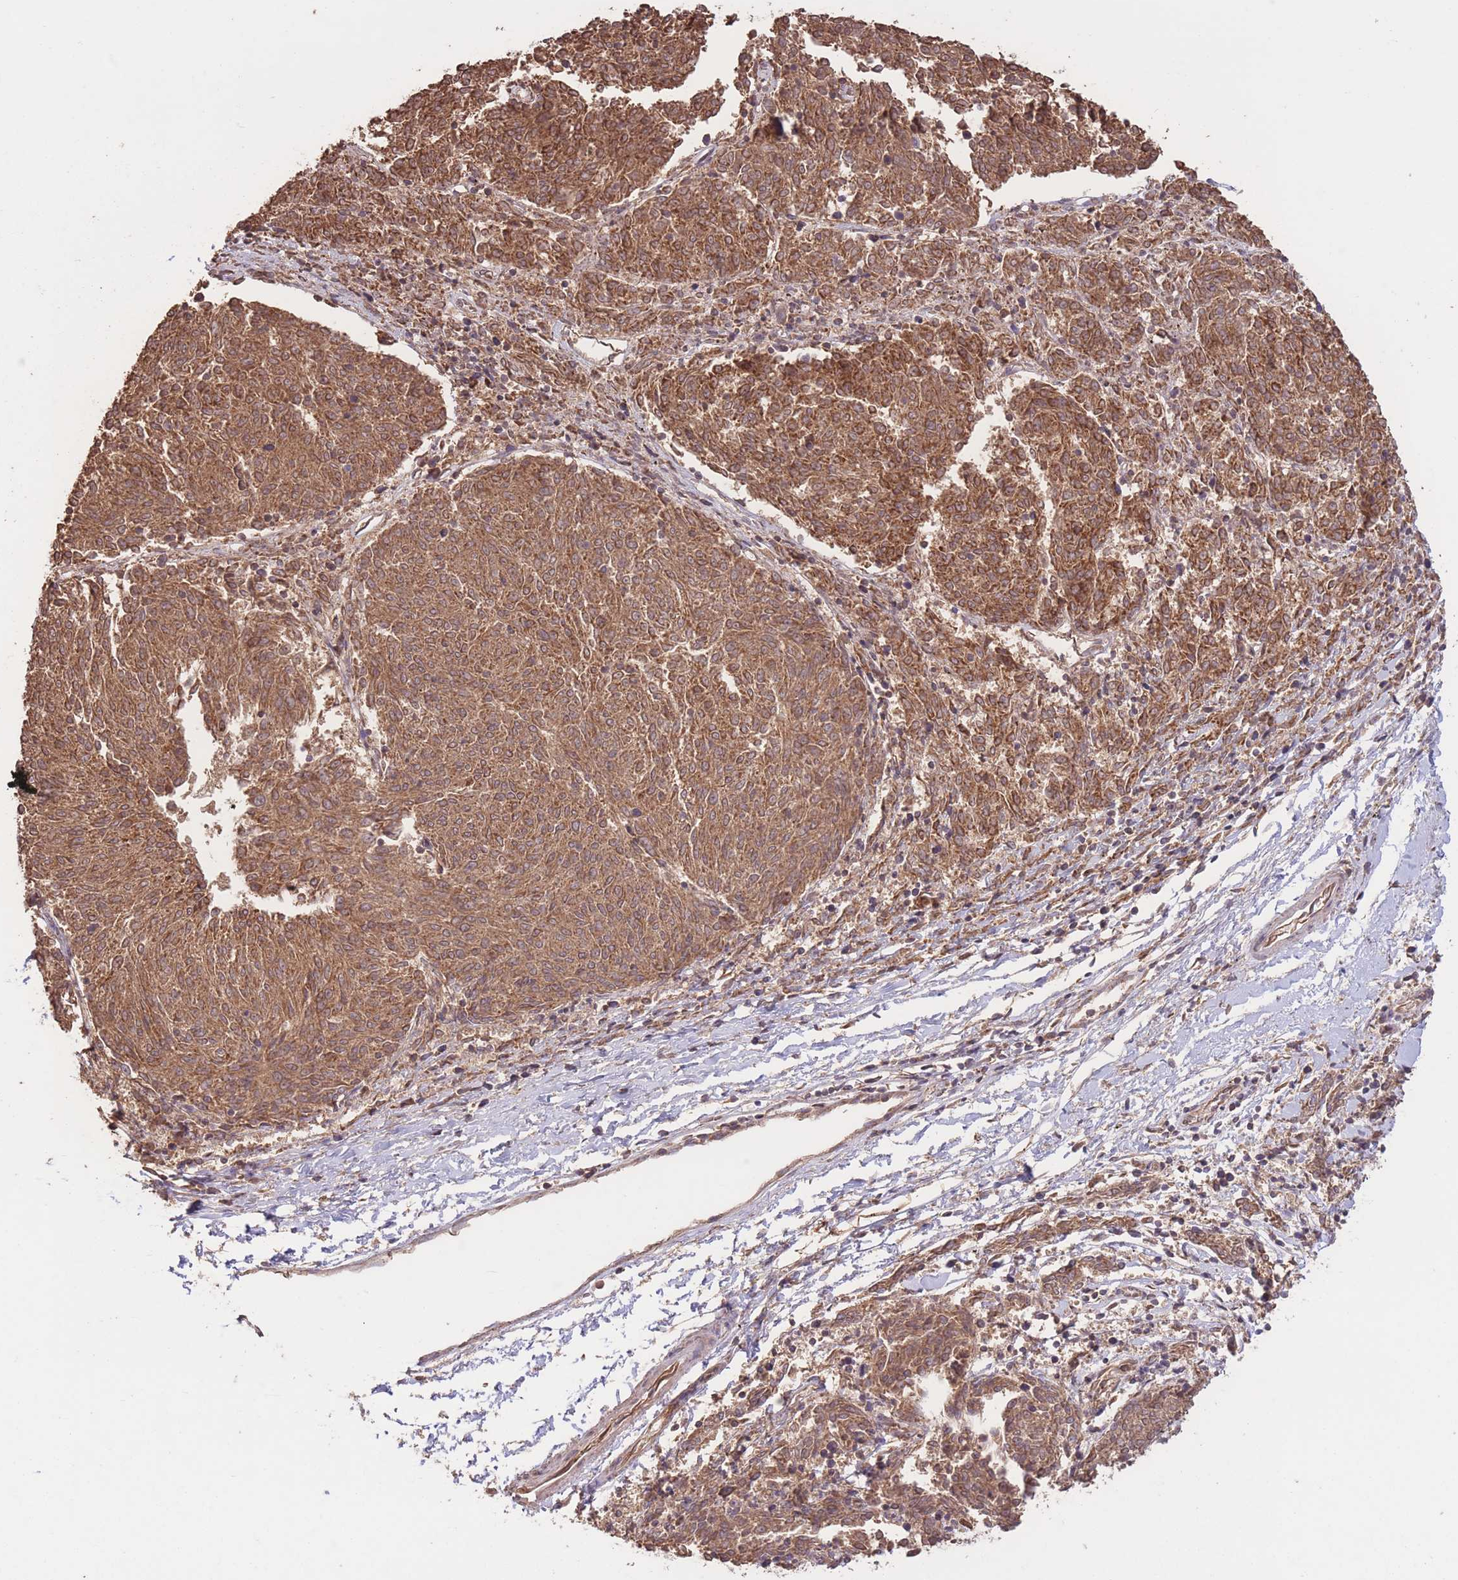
{"staining": {"intensity": "moderate", "quantity": ">75%", "location": "cytoplasmic/membranous"}, "tissue": "melanoma", "cell_type": "Tumor cells", "image_type": "cancer", "snomed": [{"axis": "morphology", "description": "Malignant melanoma, NOS"}, {"axis": "topography", "description": "Skin"}], "caption": "Immunohistochemical staining of malignant melanoma displays moderate cytoplasmic/membranous protein staining in about >75% of tumor cells.", "gene": "EEF1AKMT1", "patient": {"sex": "female", "age": 72}}